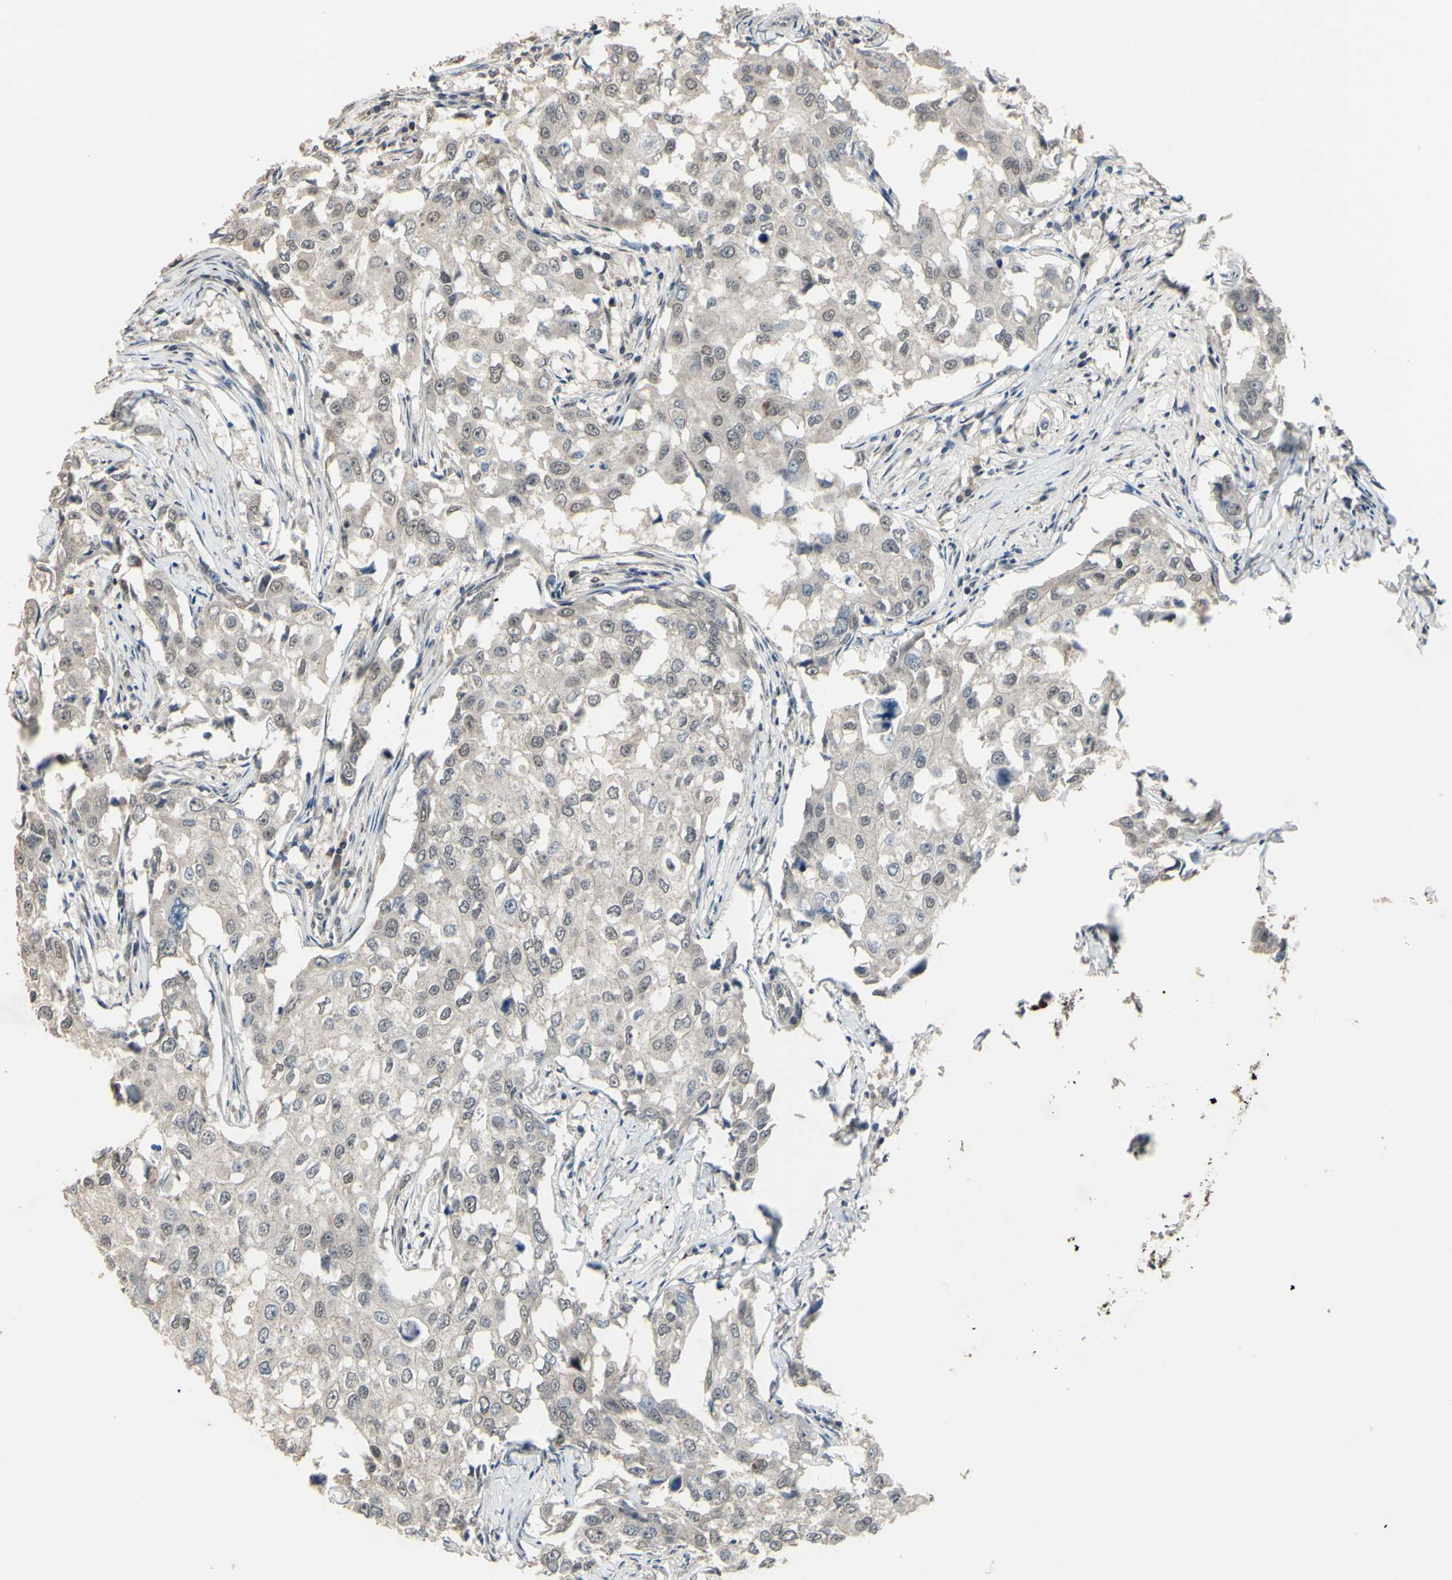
{"staining": {"intensity": "weak", "quantity": "<25%", "location": "cytoplasmic/membranous,nuclear"}, "tissue": "breast cancer", "cell_type": "Tumor cells", "image_type": "cancer", "snomed": [{"axis": "morphology", "description": "Duct carcinoma"}, {"axis": "topography", "description": "Breast"}], "caption": "Immunohistochemical staining of breast infiltrating ductal carcinoma displays no significant staining in tumor cells.", "gene": "ZNF174", "patient": {"sex": "female", "age": 27}}